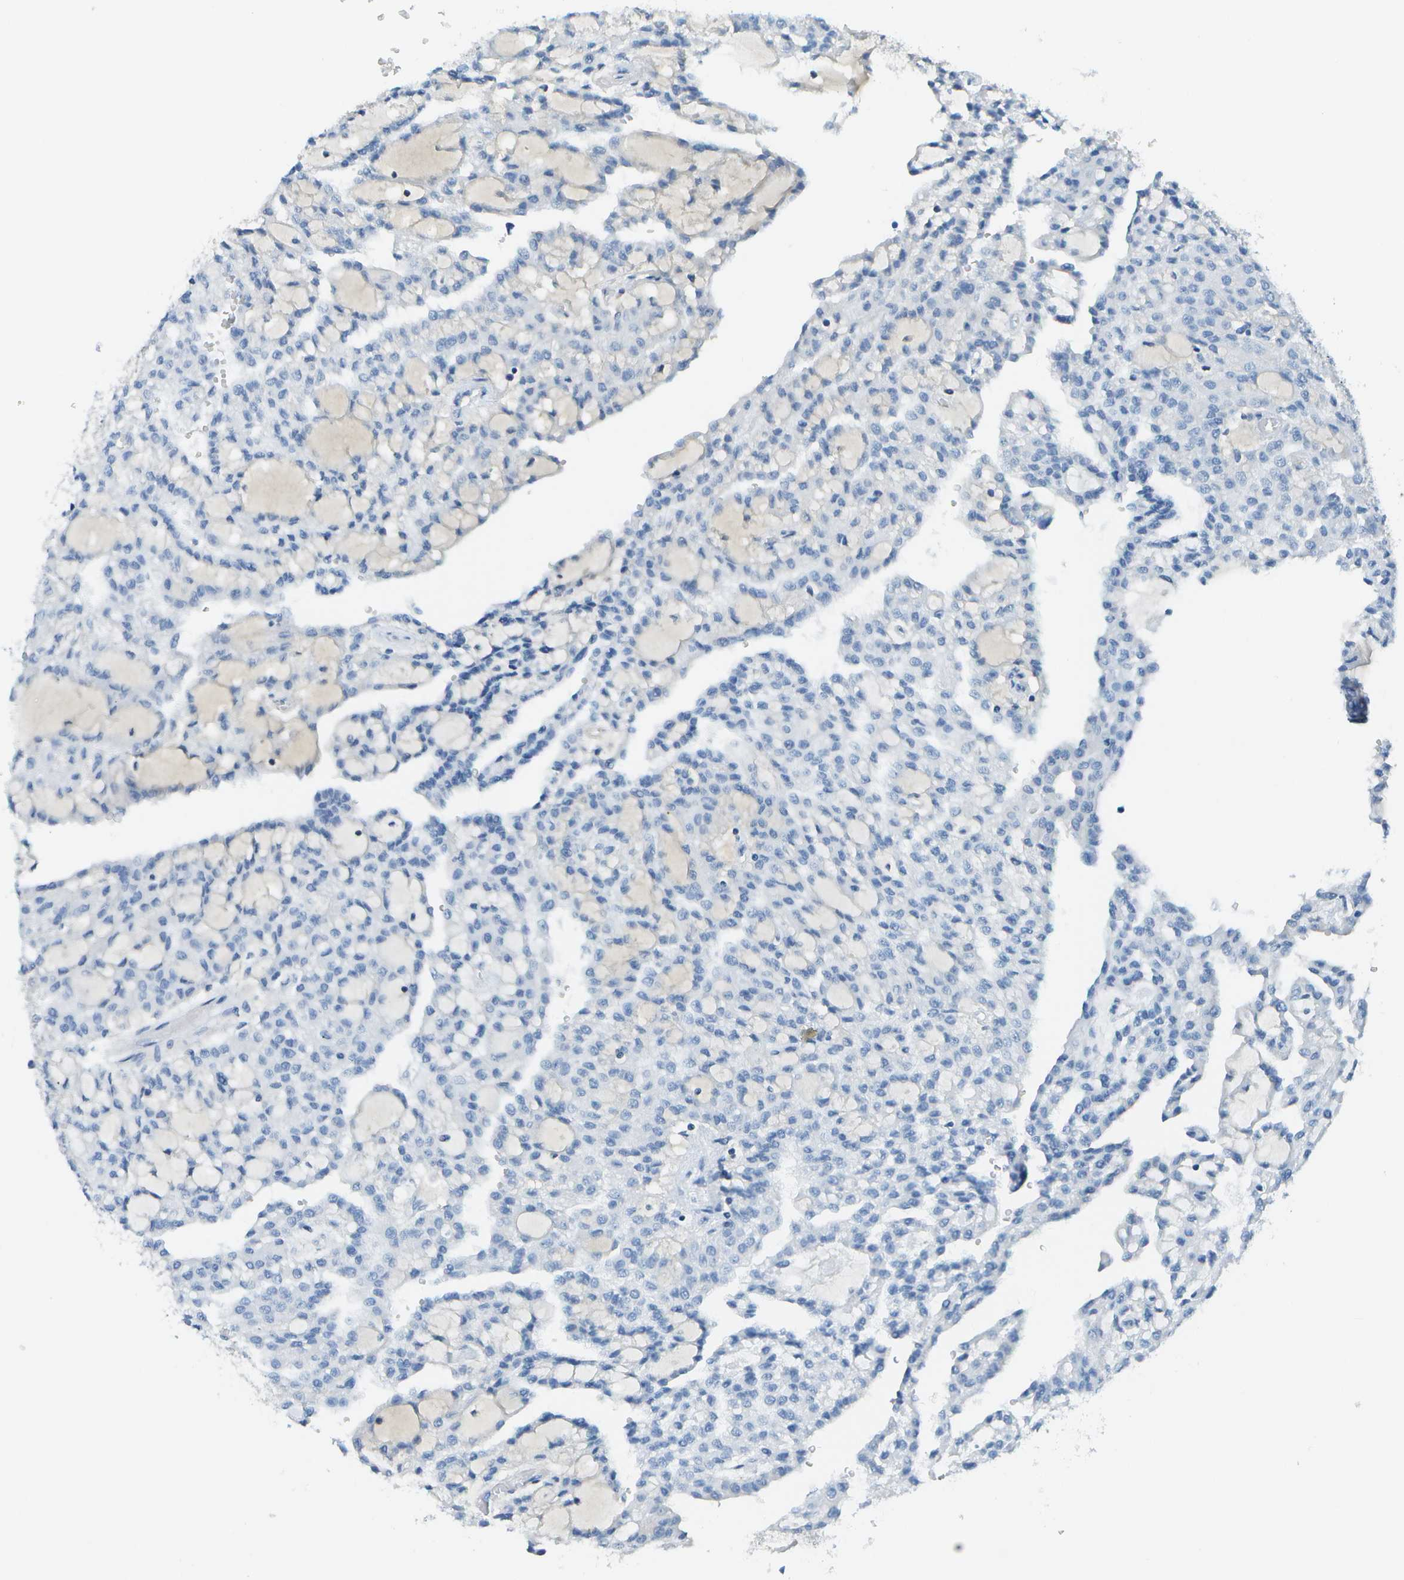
{"staining": {"intensity": "negative", "quantity": "none", "location": "none"}, "tissue": "renal cancer", "cell_type": "Tumor cells", "image_type": "cancer", "snomed": [{"axis": "morphology", "description": "Adenocarcinoma, NOS"}, {"axis": "topography", "description": "Kidney"}], "caption": "Human adenocarcinoma (renal) stained for a protein using immunohistochemistry reveals no positivity in tumor cells.", "gene": "C1S", "patient": {"sex": "male", "age": 63}}